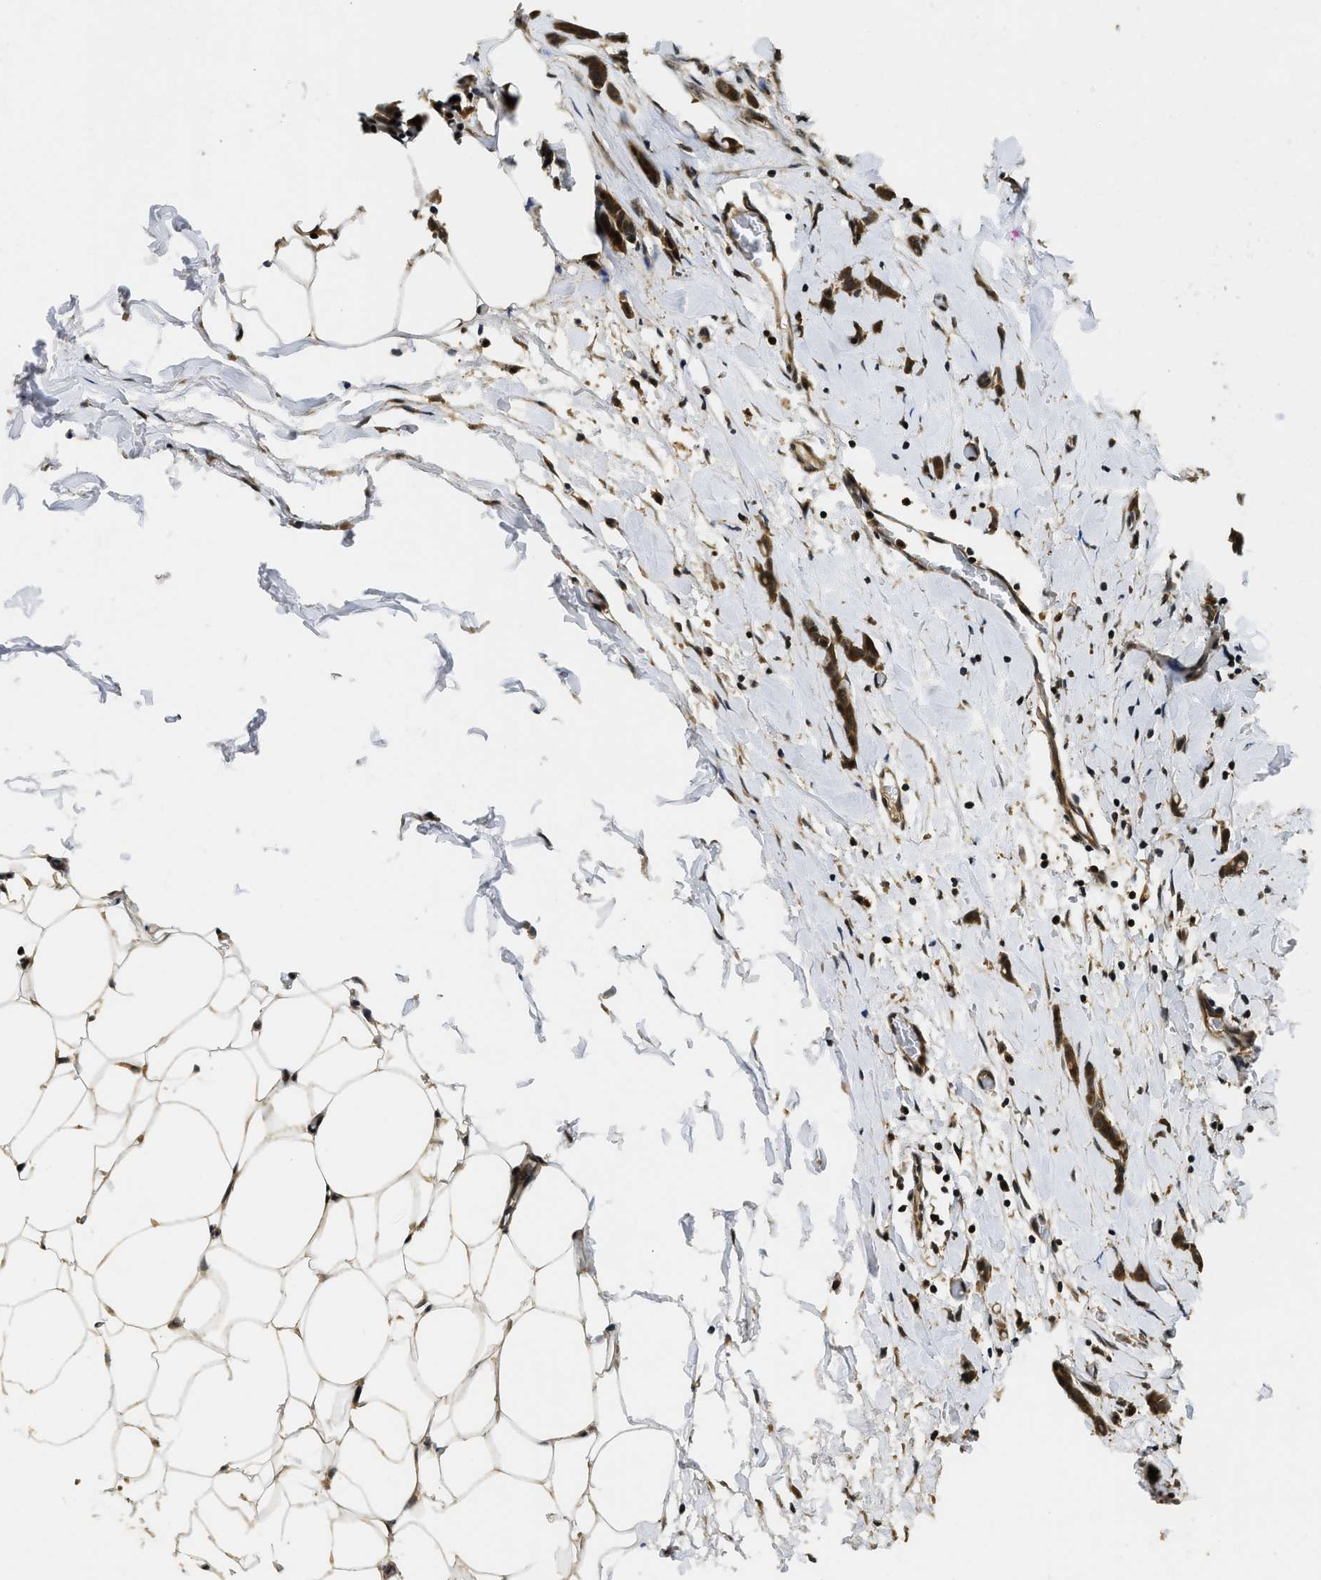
{"staining": {"intensity": "strong", "quantity": ">75%", "location": "cytoplasmic/membranous"}, "tissue": "breast cancer", "cell_type": "Tumor cells", "image_type": "cancer", "snomed": [{"axis": "morphology", "description": "Lobular carcinoma, in situ"}, {"axis": "morphology", "description": "Lobular carcinoma"}, {"axis": "topography", "description": "Breast"}], "caption": "Protein staining of breast cancer tissue demonstrates strong cytoplasmic/membranous positivity in approximately >75% of tumor cells.", "gene": "ADSL", "patient": {"sex": "female", "age": 41}}